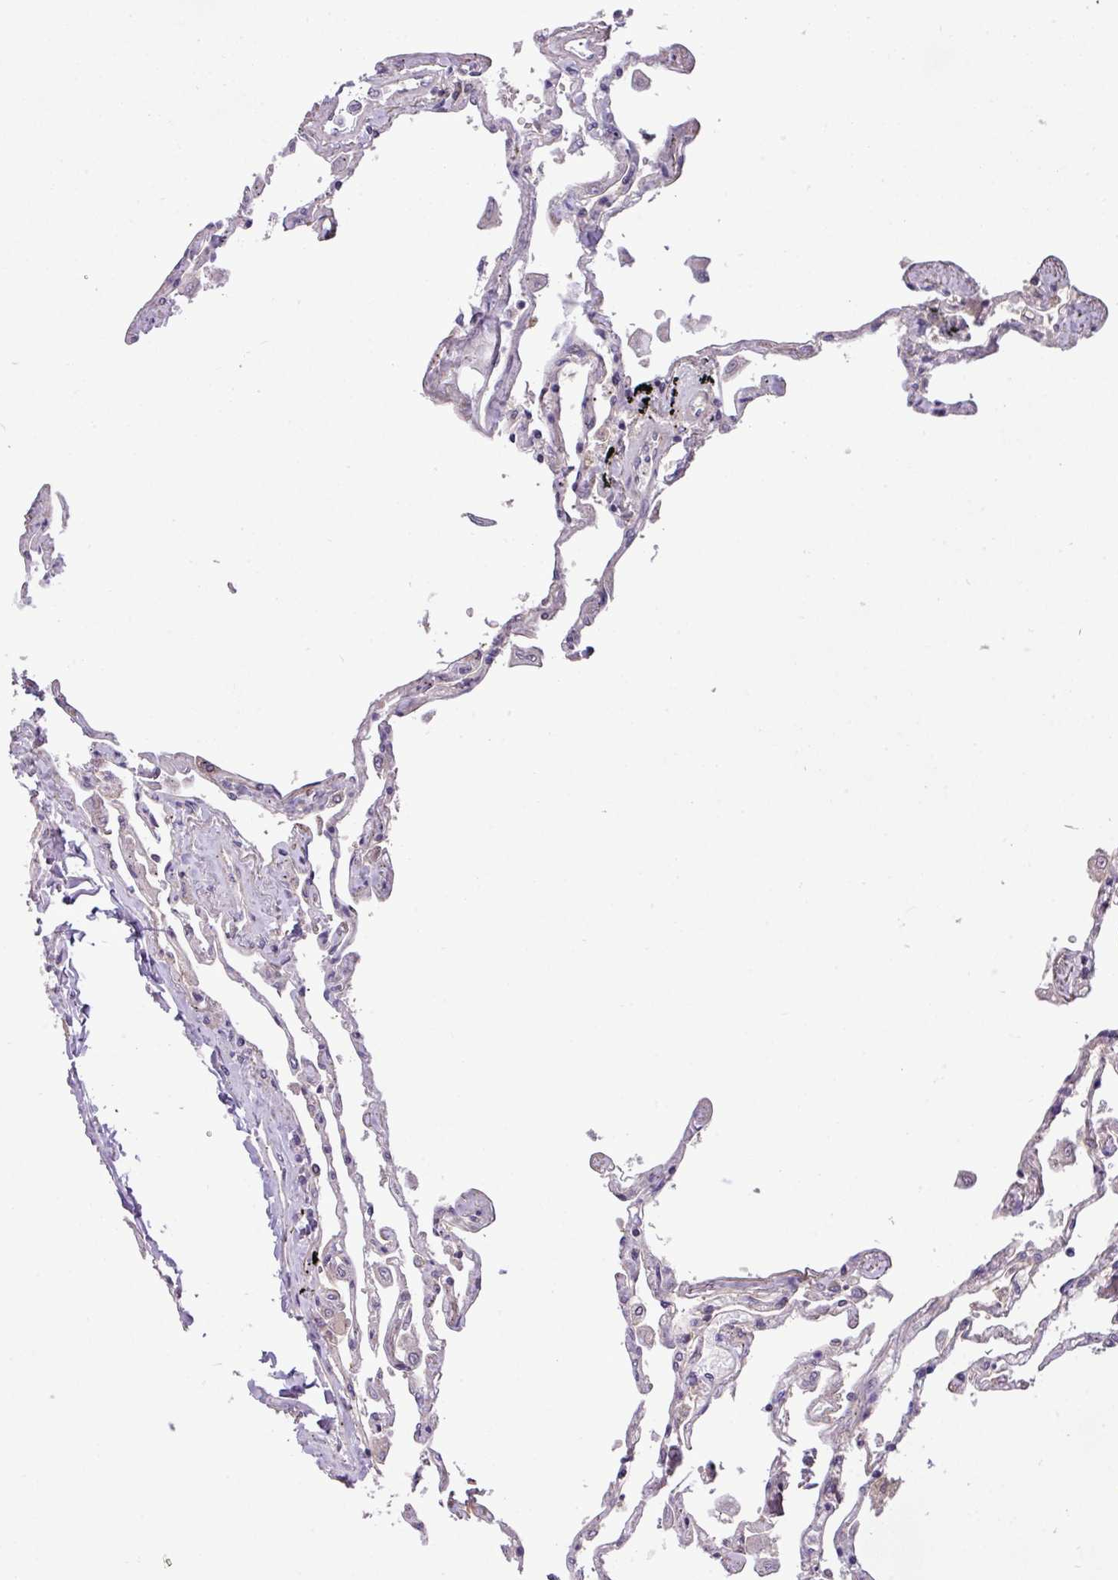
{"staining": {"intensity": "weak", "quantity": "<25%", "location": "cytoplasmic/membranous"}, "tissue": "lung", "cell_type": "Alveolar cells", "image_type": "normal", "snomed": [{"axis": "morphology", "description": "Normal tissue, NOS"}, {"axis": "topography", "description": "Lung"}], "caption": "Immunohistochemistry micrograph of unremarkable lung: human lung stained with DAB shows no significant protein staining in alveolar cells. (DAB (3,3'-diaminobenzidine) immunohistochemistry, high magnification).", "gene": "TIMM10B", "patient": {"sex": "female", "age": 67}}